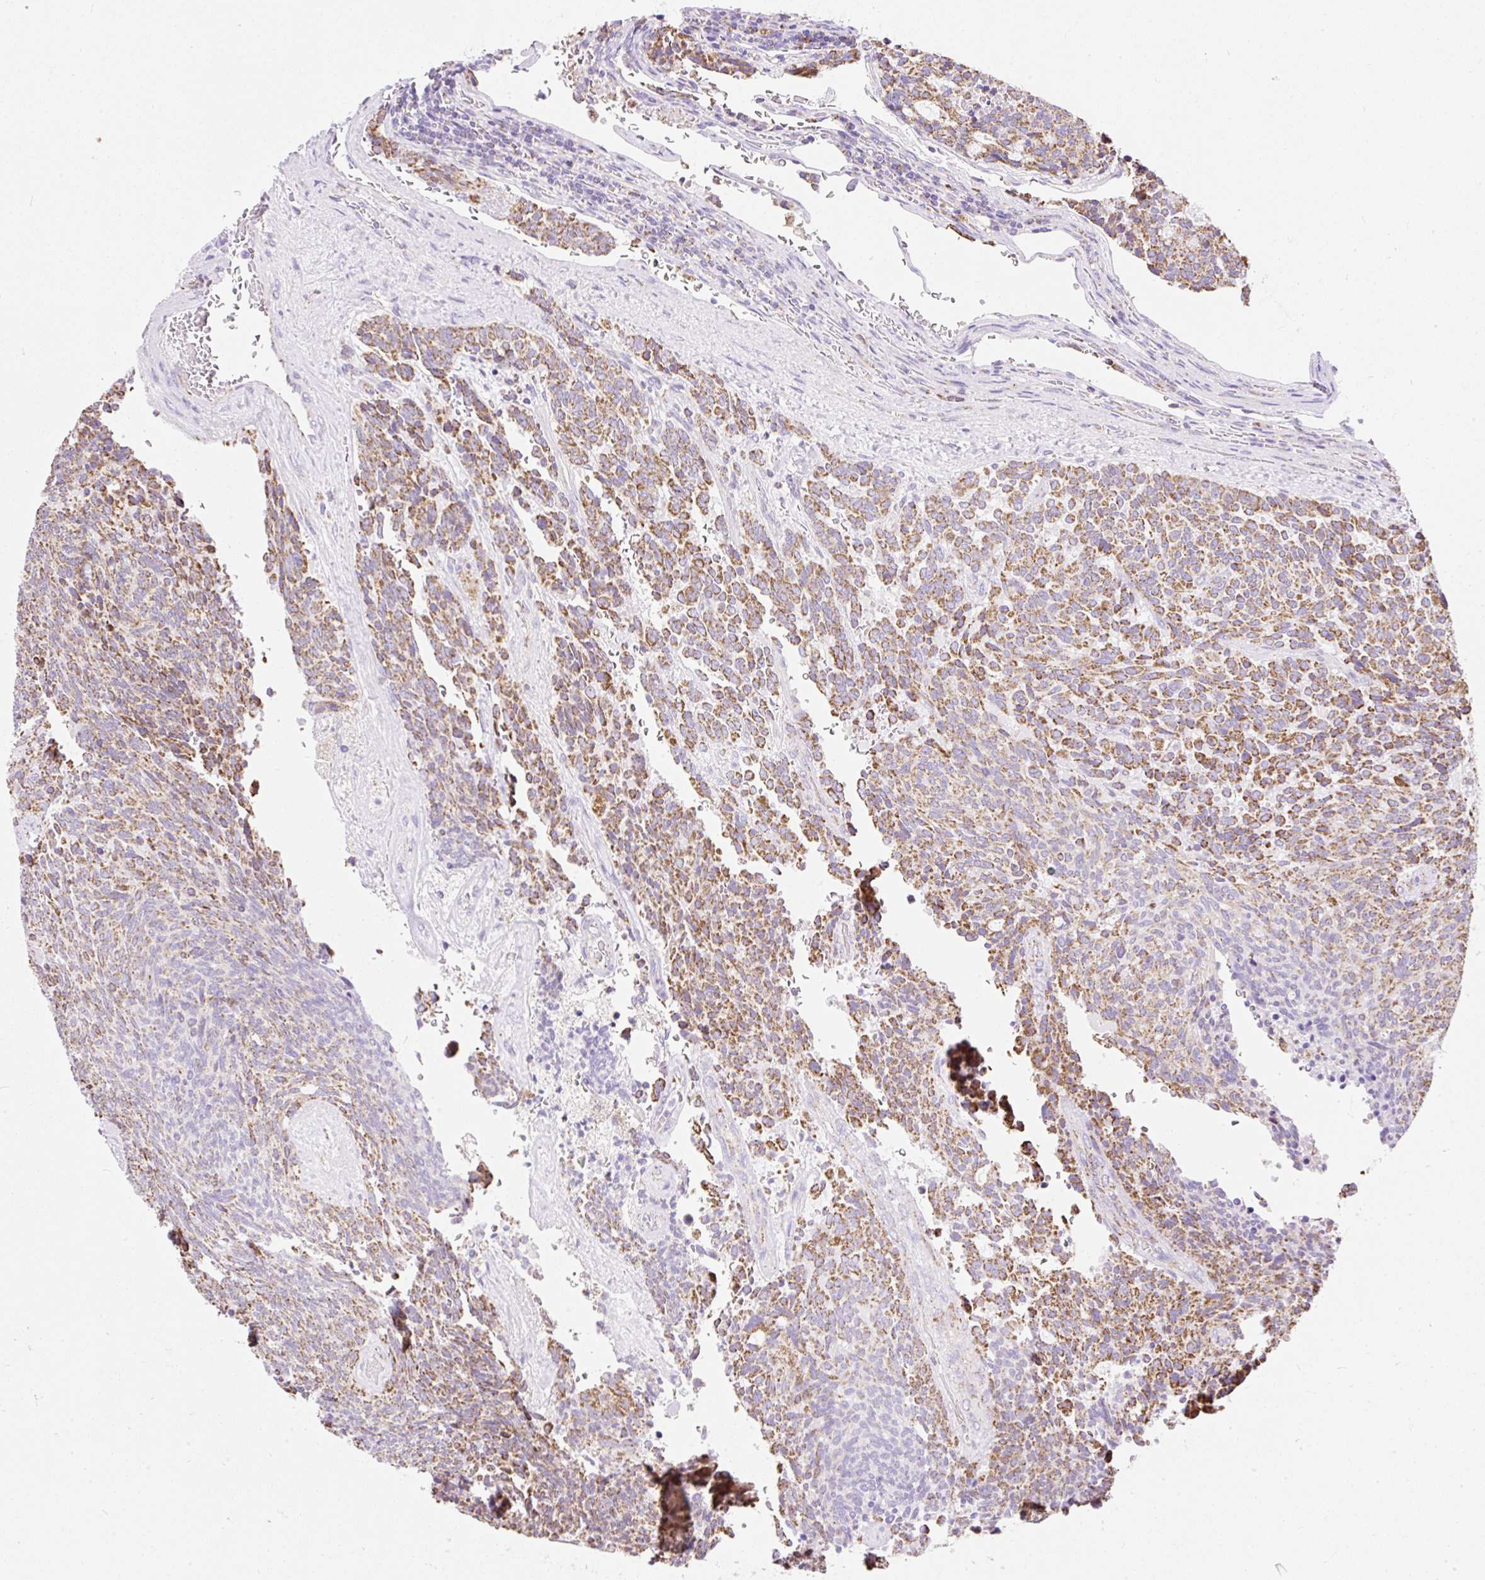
{"staining": {"intensity": "moderate", "quantity": ">75%", "location": "cytoplasmic/membranous"}, "tissue": "carcinoid", "cell_type": "Tumor cells", "image_type": "cancer", "snomed": [{"axis": "morphology", "description": "Carcinoid, malignant, NOS"}, {"axis": "topography", "description": "Pancreas"}], "caption": "The histopathology image reveals a brown stain indicating the presence of a protein in the cytoplasmic/membranous of tumor cells in malignant carcinoid. The staining was performed using DAB (3,3'-diaminobenzidine), with brown indicating positive protein expression. Nuclei are stained blue with hematoxylin.", "gene": "DAAM2", "patient": {"sex": "female", "age": 54}}